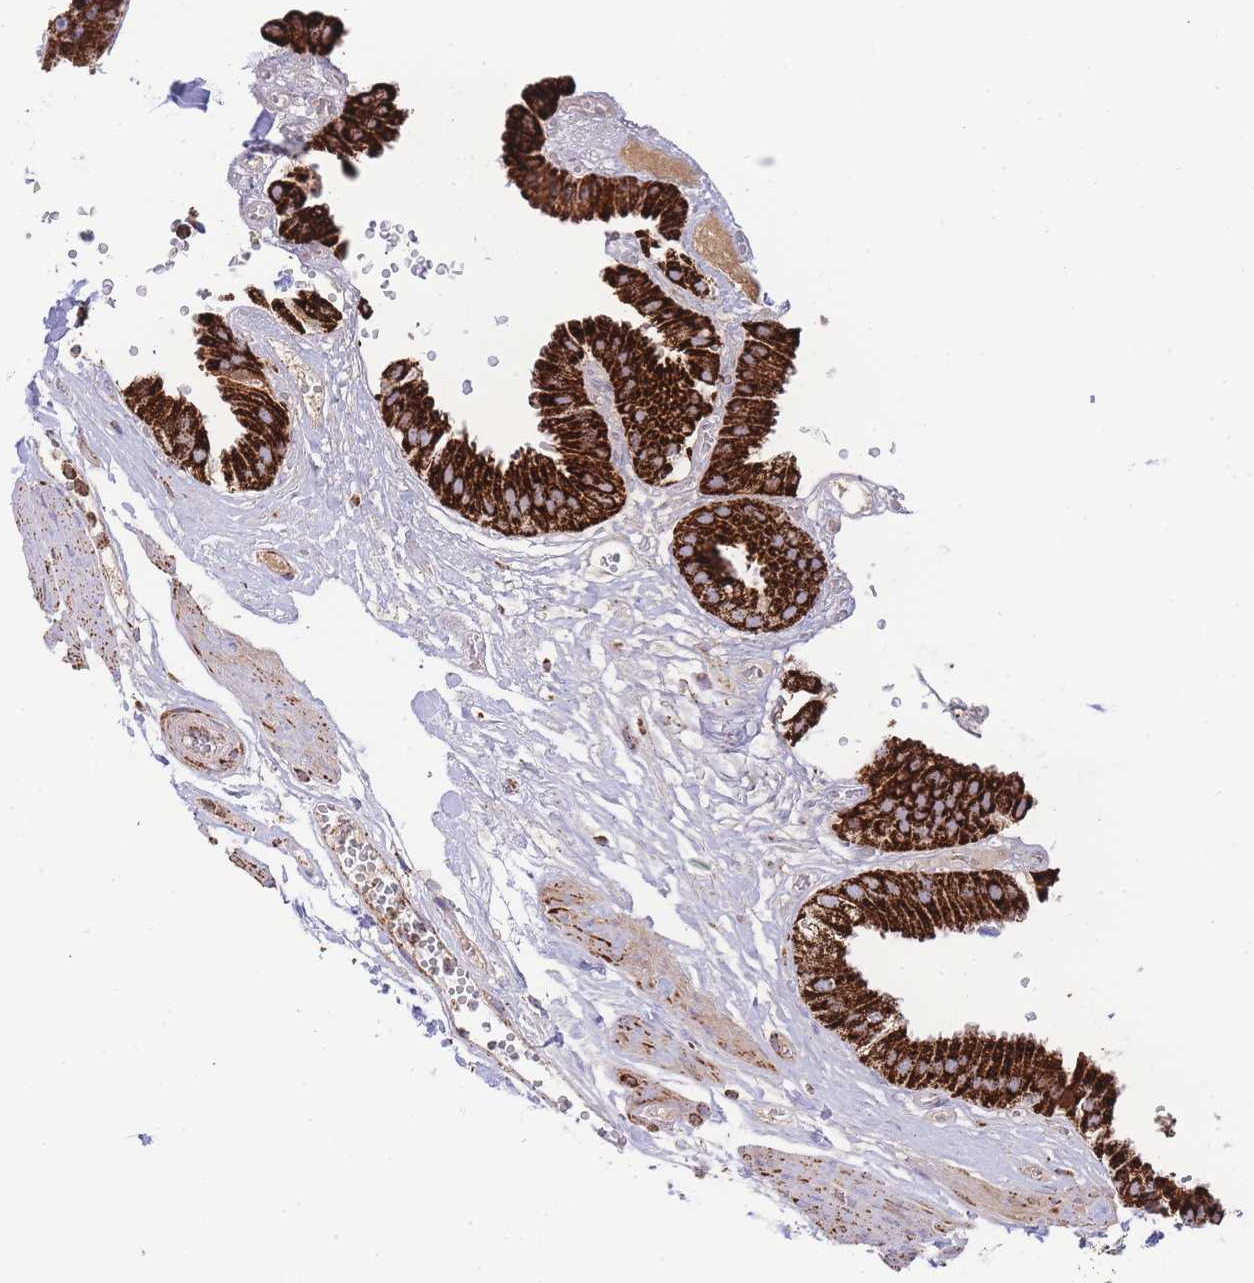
{"staining": {"intensity": "strong", "quantity": ">75%", "location": "cytoplasmic/membranous"}, "tissue": "gallbladder", "cell_type": "Glandular cells", "image_type": "normal", "snomed": [{"axis": "morphology", "description": "Normal tissue, NOS"}, {"axis": "topography", "description": "Gallbladder"}], "caption": "IHC image of normal gallbladder: gallbladder stained using immunohistochemistry exhibits high levels of strong protein expression localized specifically in the cytoplasmic/membranous of glandular cells, appearing as a cytoplasmic/membranous brown color.", "gene": "GSTM1", "patient": {"sex": "female", "age": 61}}